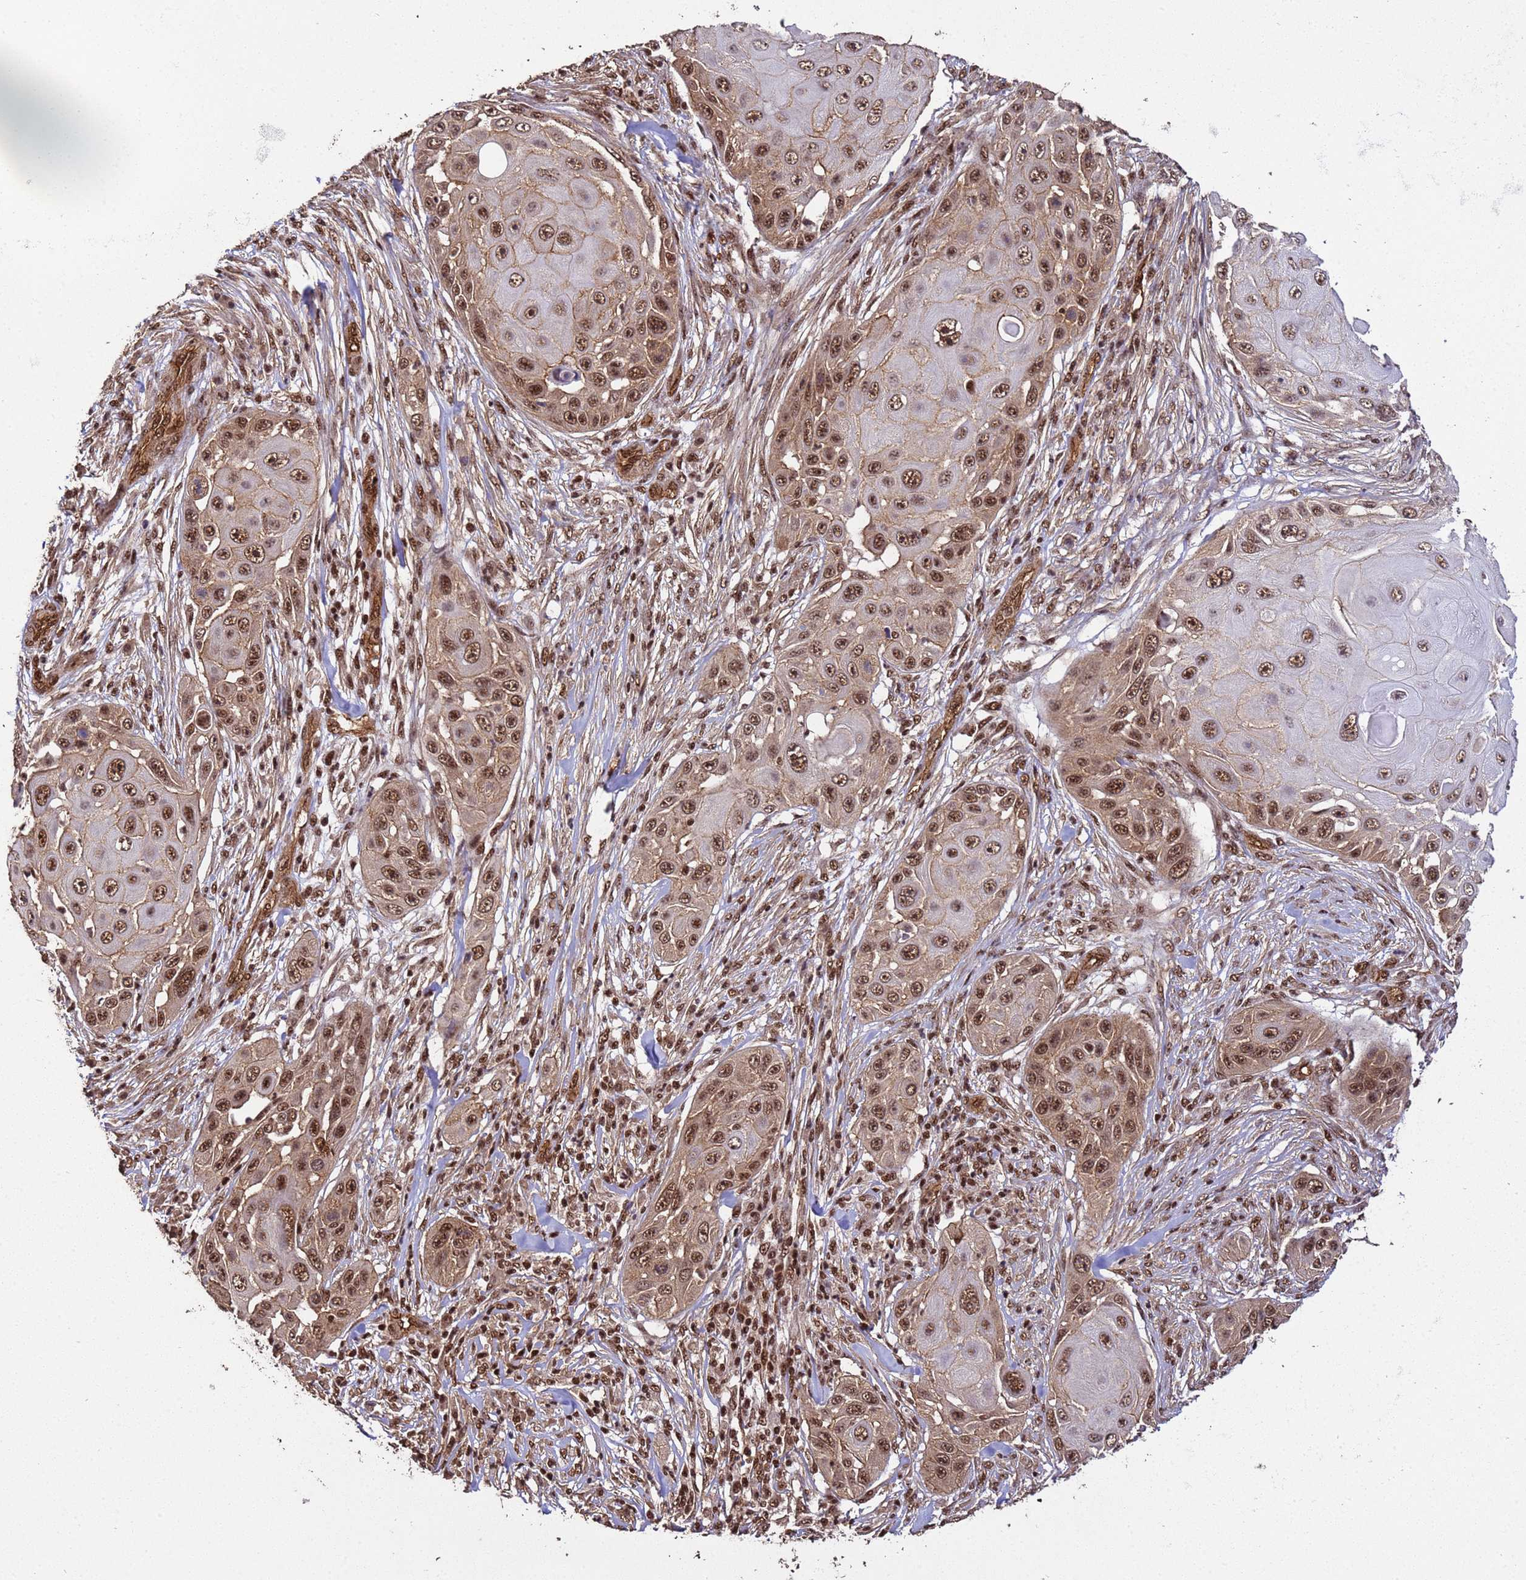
{"staining": {"intensity": "strong", "quantity": ">75%", "location": "cytoplasmic/membranous,nuclear"}, "tissue": "skin cancer", "cell_type": "Tumor cells", "image_type": "cancer", "snomed": [{"axis": "morphology", "description": "Squamous cell carcinoma, NOS"}, {"axis": "topography", "description": "Skin"}], "caption": "High-power microscopy captured an immunohistochemistry (IHC) photomicrograph of skin squamous cell carcinoma, revealing strong cytoplasmic/membranous and nuclear expression in approximately >75% of tumor cells. (DAB = brown stain, brightfield microscopy at high magnification).", "gene": "SYF2", "patient": {"sex": "female", "age": 44}}